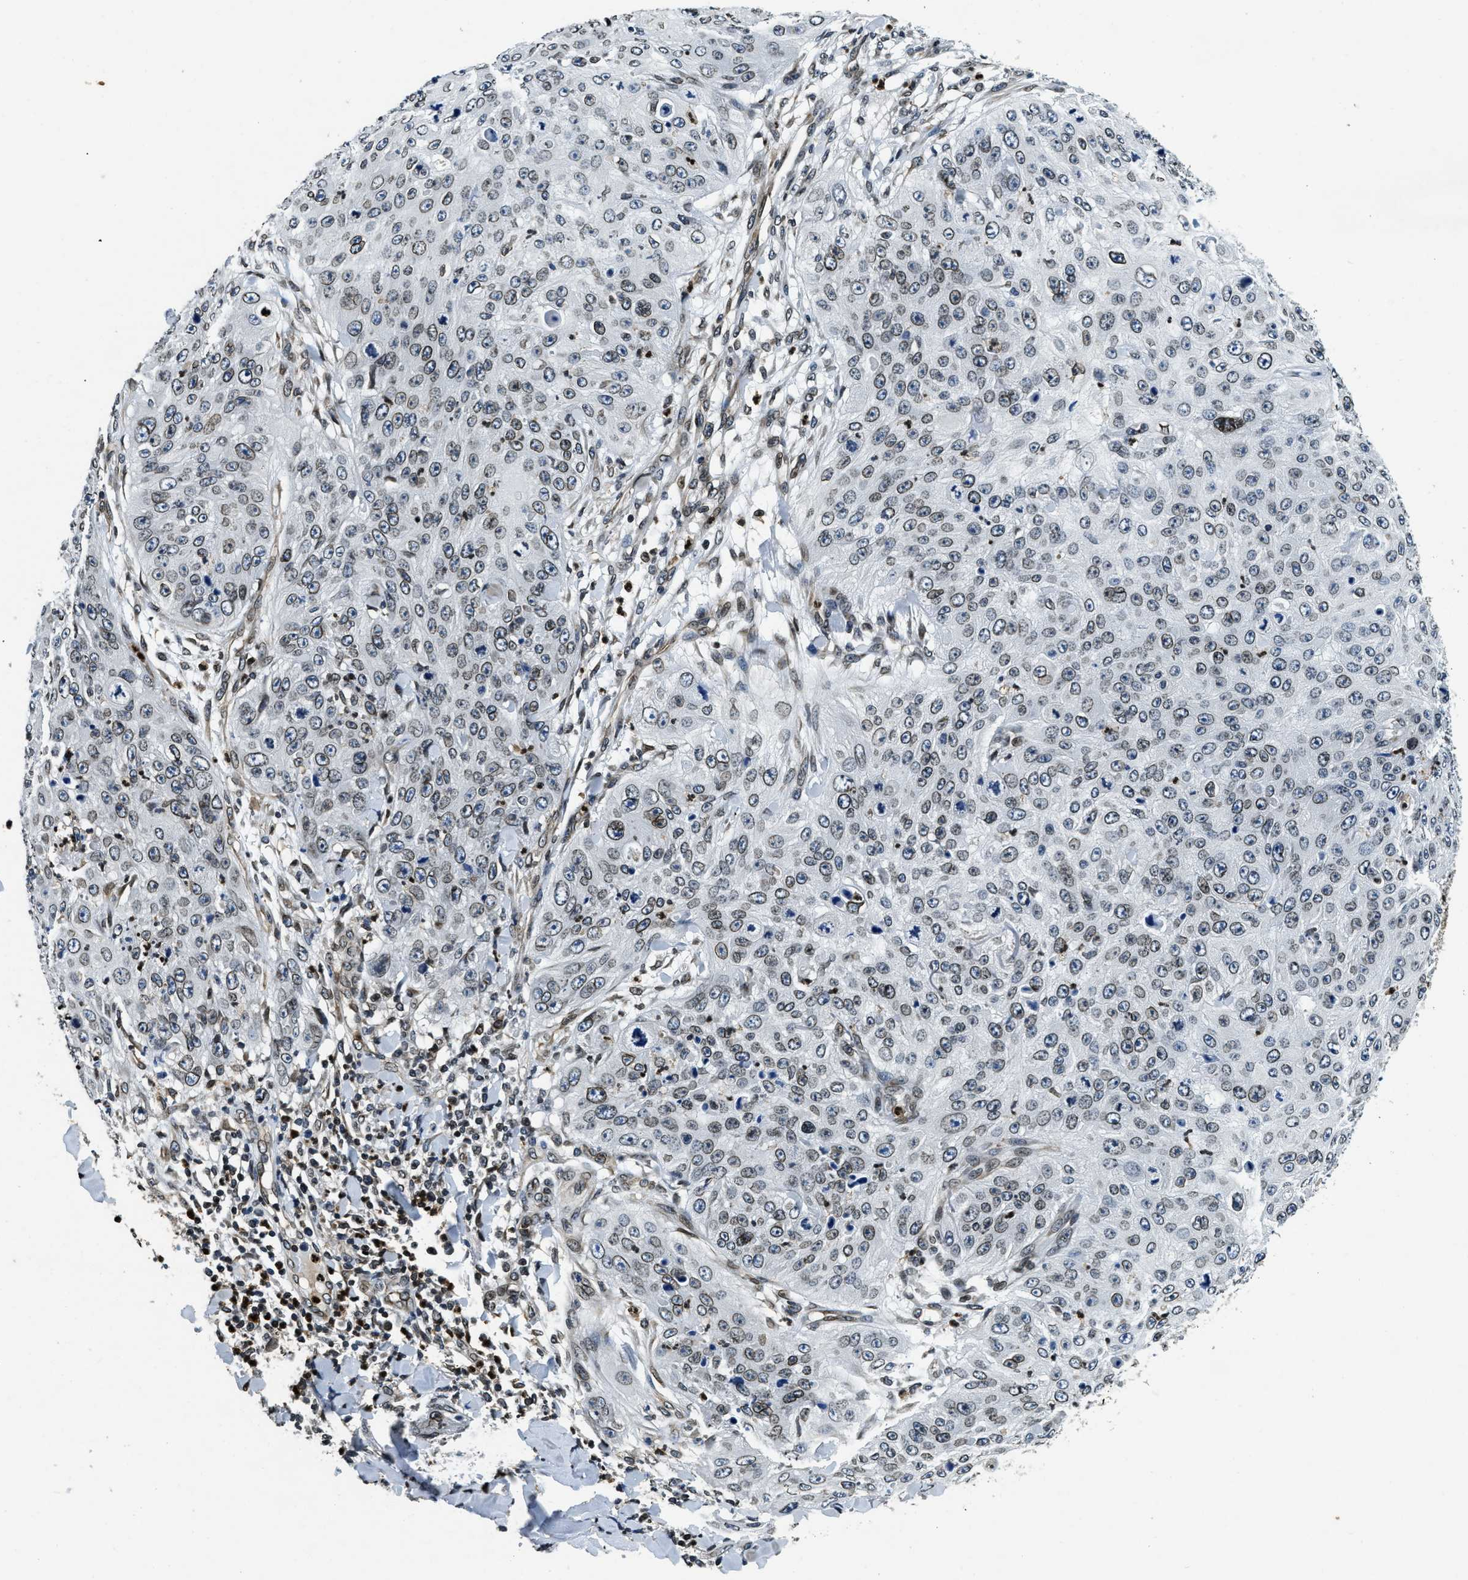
{"staining": {"intensity": "weak", "quantity": ">75%", "location": "cytoplasmic/membranous,nuclear"}, "tissue": "skin cancer", "cell_type": "Tumor cells", "image_type": "cancer", "snomed": [{"axis": "morphology", "description": "Squamous cell carcinoma, NOS"}, {"axis": "topography", "description": "Skin"}], "caption": "Weak cytoplasmic/membranous and nuclear staining for a protein is seen in approximately >75% of tumor cells of skin cancer using immunohistochemistry.", "gene": "ZC3HC1", "patient": {"sex": "female", "age": 80}}